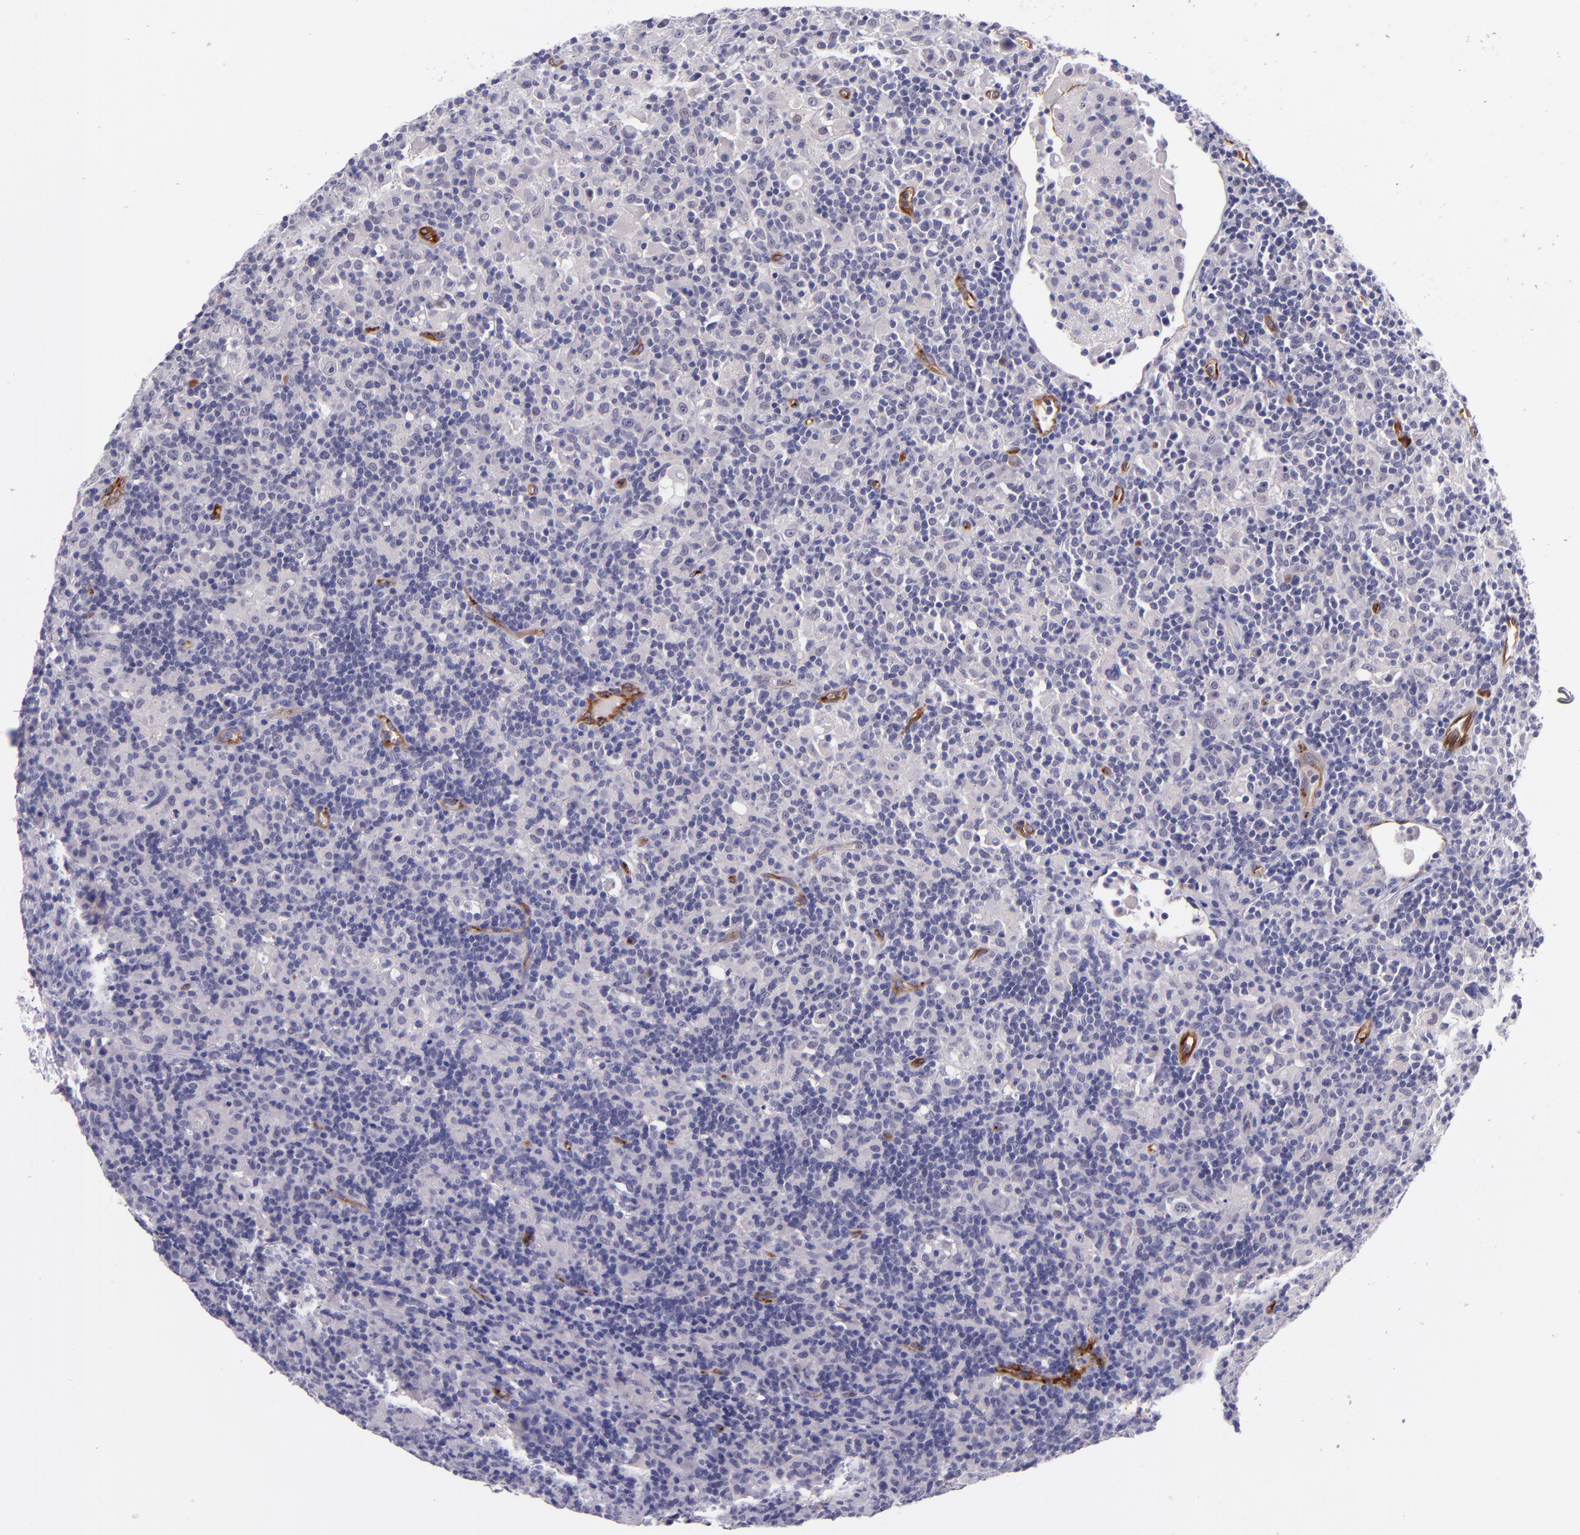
{"staining": {"intensity": "negative", "quantity": "none", "location": "none"}, "tissue": "lymphoma", "cell_type": "Tumor cells", "image_type": "cancer", "snomed": [{"axis": "morphology", "description": "Hodgkin's disease, NOS"}, {"axis": "topography", "description": "Lymph node"}], "caption": "IHC micrograph of Hodgkin's disease stained for a protein (brown), which reveals no positivity in tumor cells. (DAB (3,3'-diaminobenzidine) IHC with hematoxylin counter stain).", "gene": "NOS3", "patient": {"sex": "male", "age": 46}}